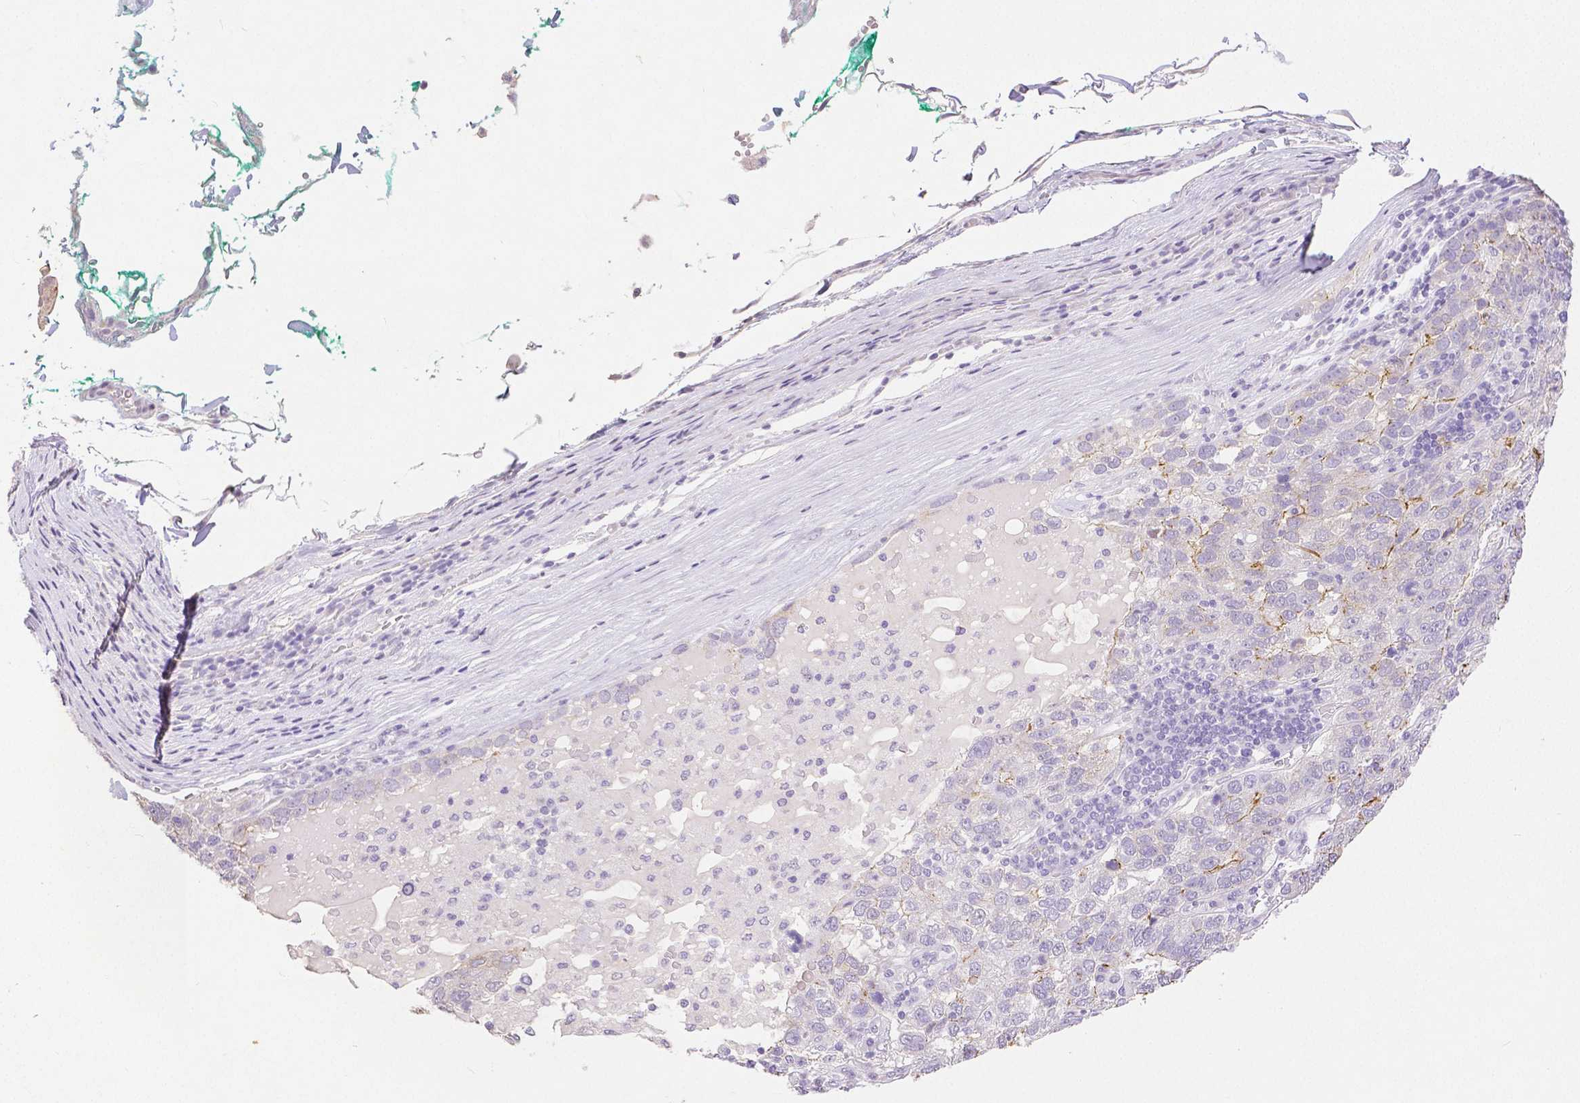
{"staining": {"intensity": "moderate", "quantity": "<25%", "location": "cytoplasmic/membranous"}, "tissue": "pancreatic cancer", "cell_type": "Tumor cells", "image_type": "cancer", "snomed": [{"axis": "morphology", "description": "Adenocarcinoma, NOS"}, {"axis": "topography", "description": "Pancreas"}], "caption": "Pancreatic cancer stained with DAB (3,3'-diaminobenzidine) immunohistochemistry reveals low levels of moderate cytoplasmic/membranous staining in approximately <25% of tumor cells.", "gene": "OCLN", "patient": {"sex": "female", "age": 61}}